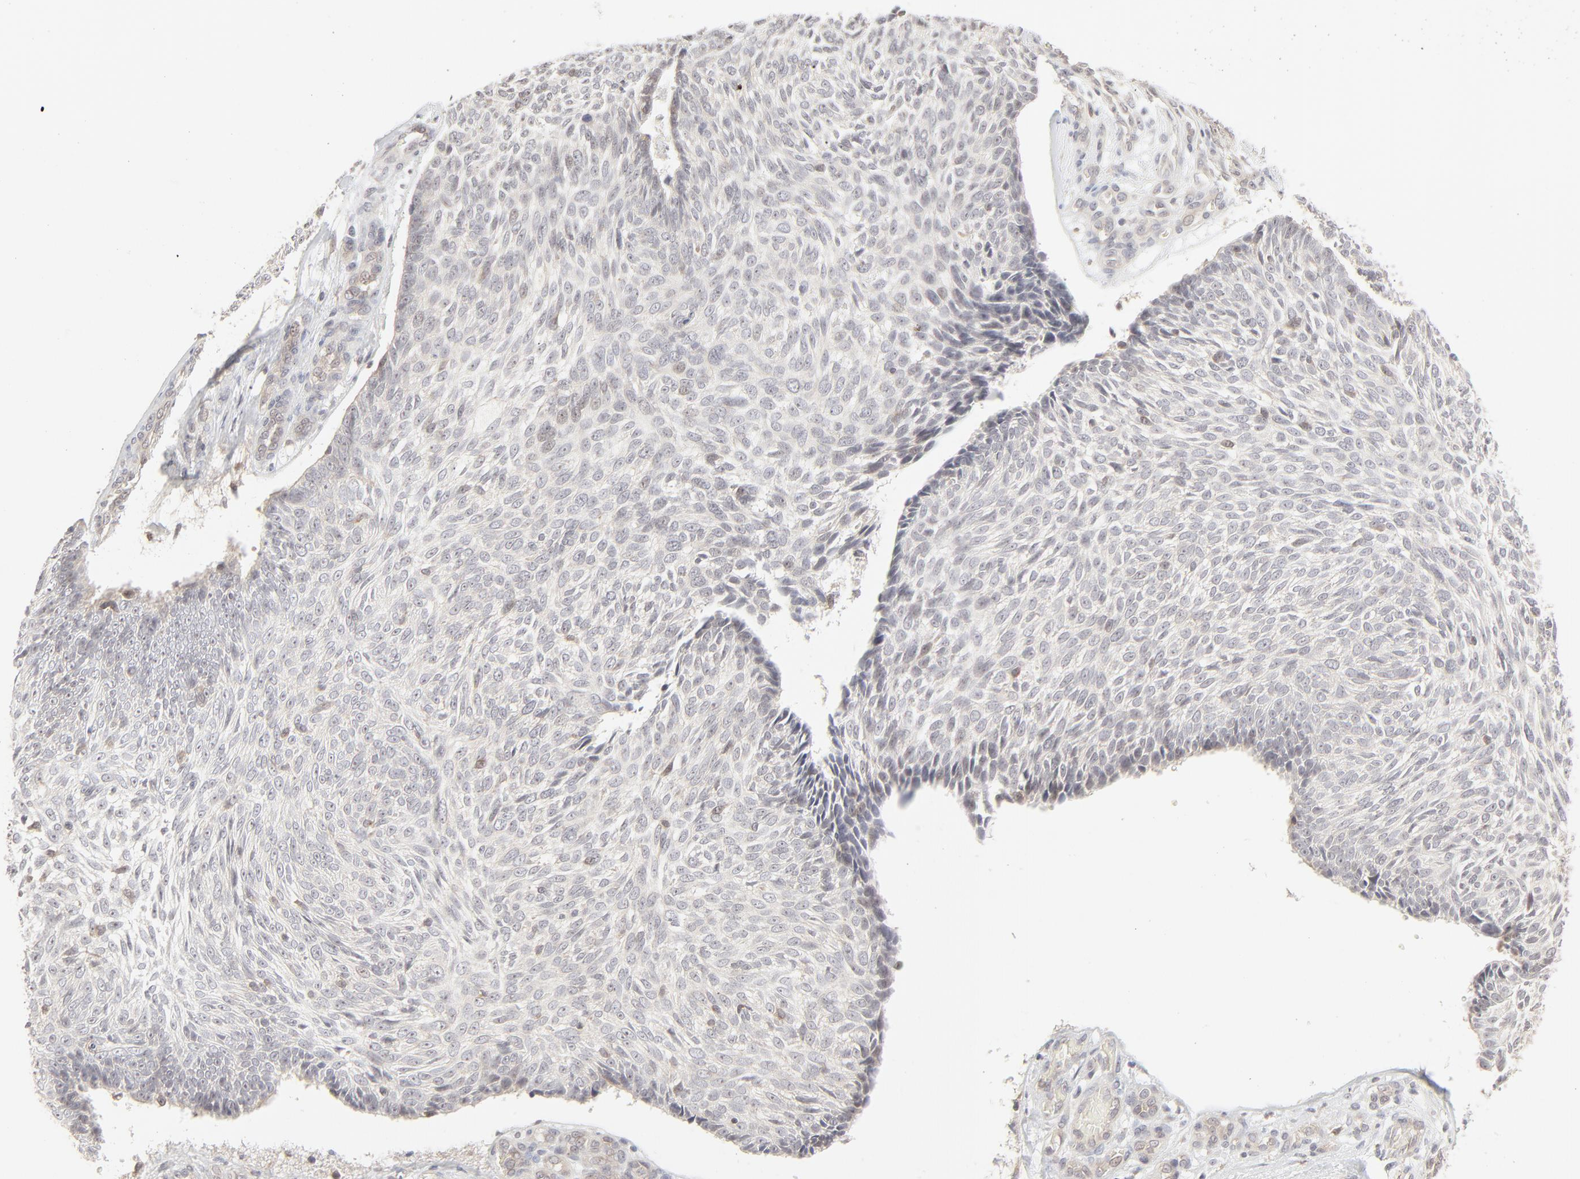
{"staining": {"intensity": "negative", "quantity": "none", "location": "none"}, "tissue": "skin cancer", "cell_type": "Tumor cells", "image_type": "cancer", "snomed": [{"axis": "morphology", "description": "Basal cell carcinoma"}, {"axis": "topography", "description": "Skin"}], "caption": "IHC of basal cell carcinoma (skin) displays no expression in tumor cells.", "gene": "RAB5C", "patient": {"sex": "male", "age": 72}}